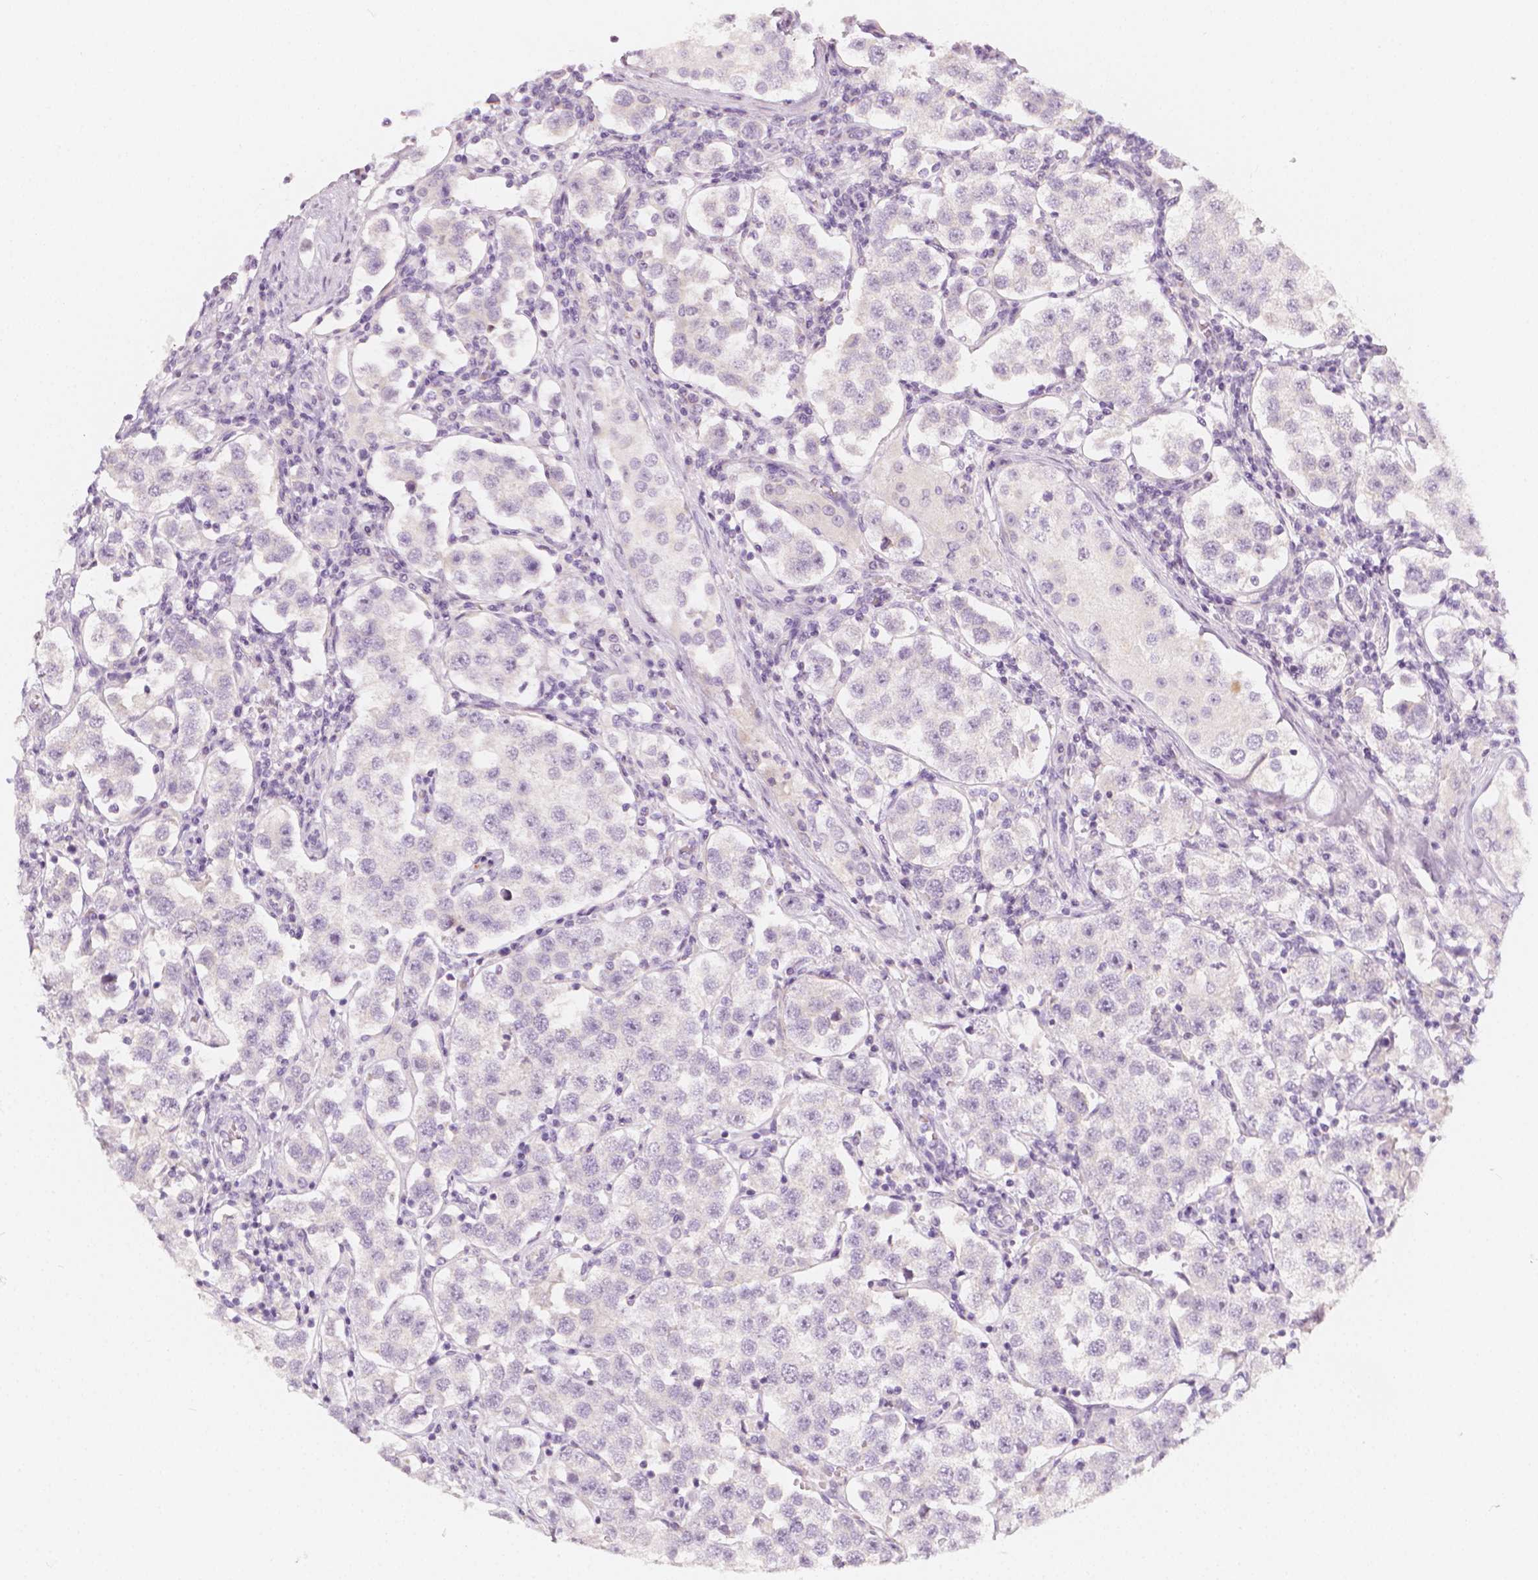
{"staining": {"intensity": "negative", "quantity": "none", "location": "none"}, "tissue": "testis cancer", "cell_type": "Tumor cells", "image_type": "cancer", "snomed": [{"axis": "morphology", "description": "Seminoma, NOS"}, {"axis": "topography", "description": "Testis"}], "caption": "The micrograph demonstrates no staining of tumor cells in seminoma (testis).", "gene": "RBFOX1", "patient": {"sex": "male", "age": 37}}